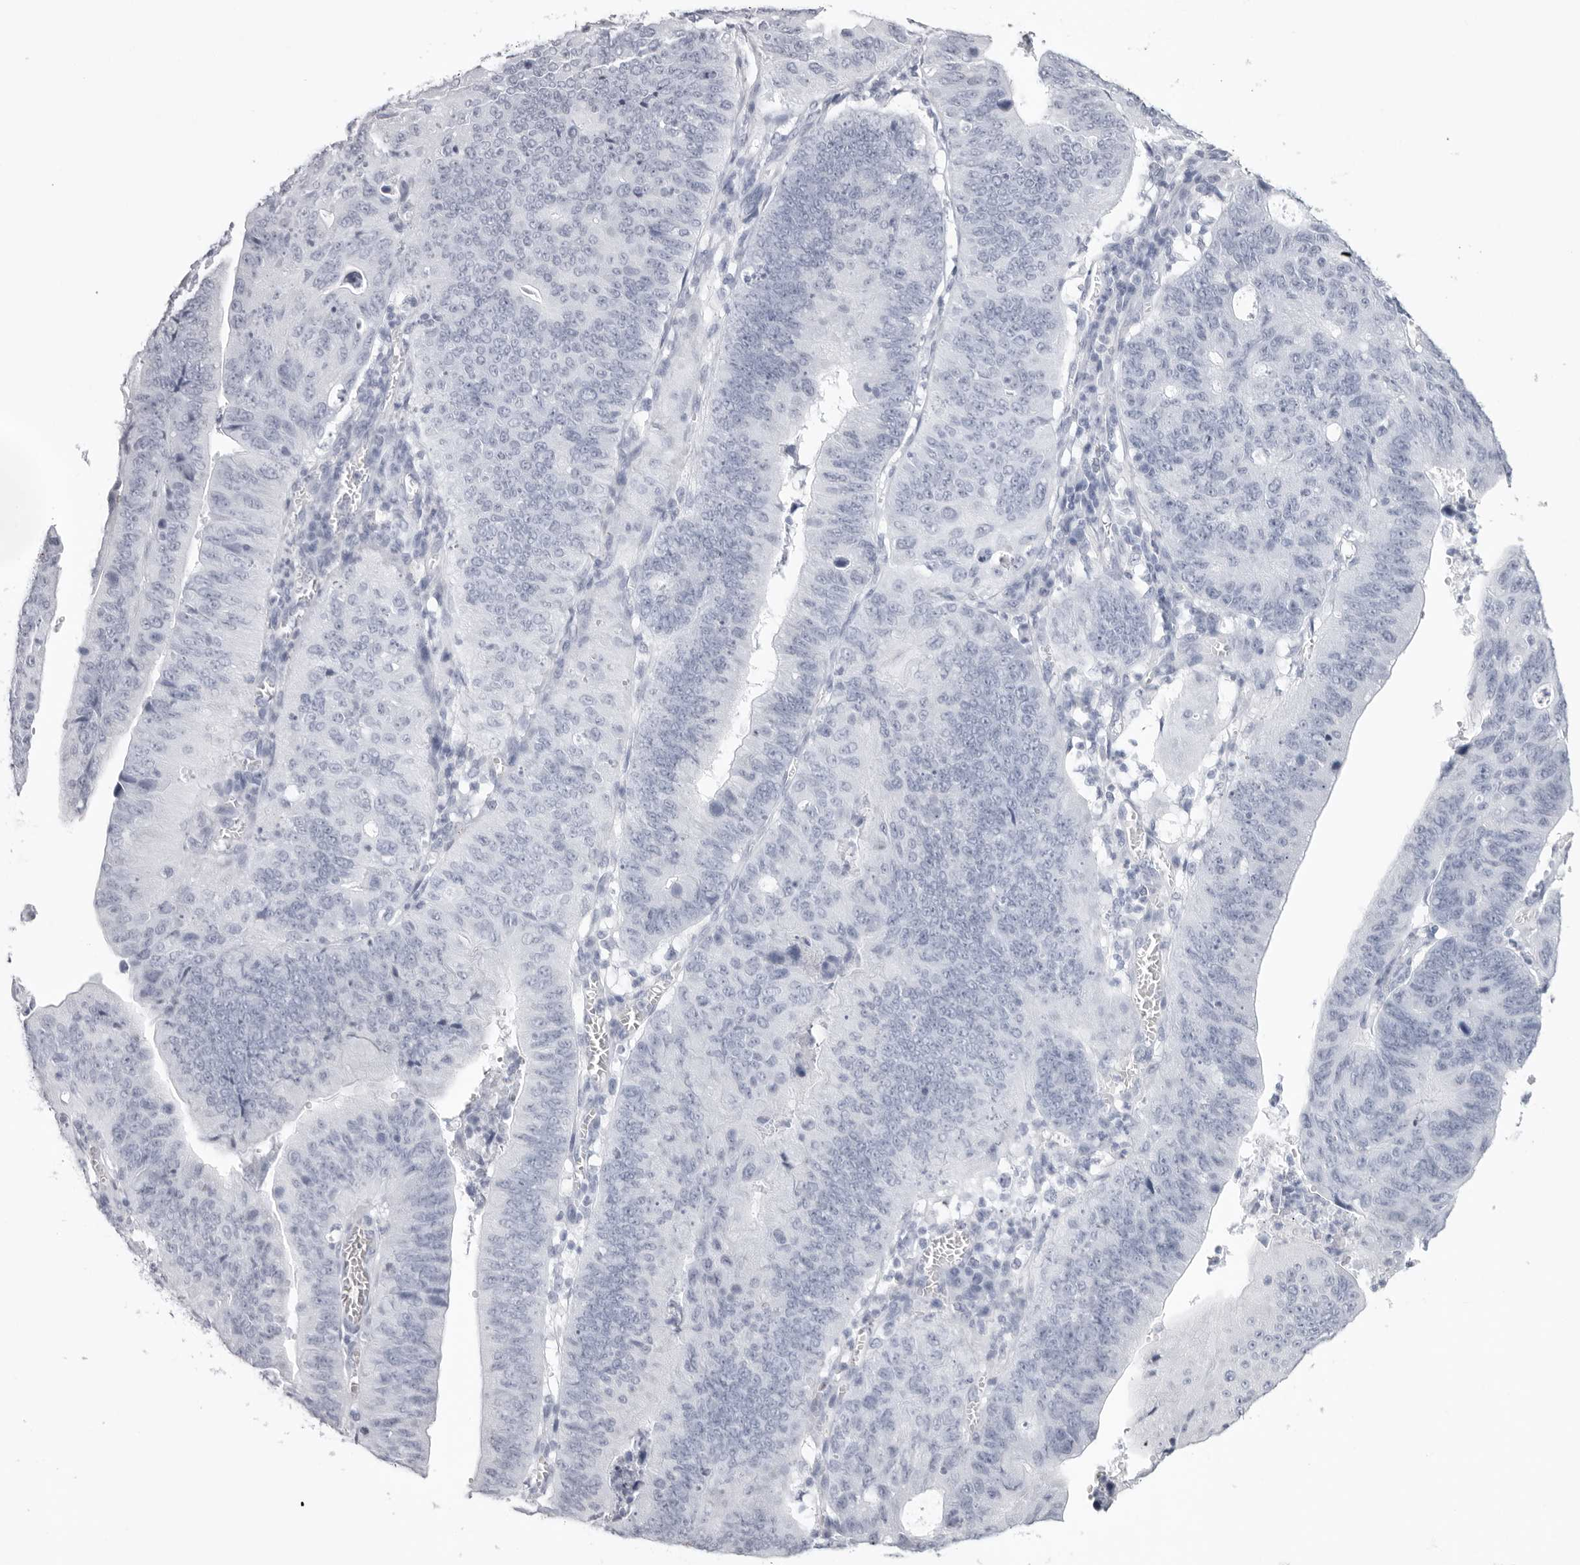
{"staining": {"intensity": "negative", "quantity": "none", "location": "none"}, "tissue": "stomach cancer", "cell_type": "Tumor cells", "image_type": "cancer", "snomed": [{"axis": "morphology", "description": "Adenocarcinoma, NOS"}, {"axis": "topography", "description": "Stomach"}], "caption": "Tumor cells are negative for brown protein staining in adenocarcinoma (stomach).", "gene": "KLK9", "patient": {"sex": "male", "age": 59}}